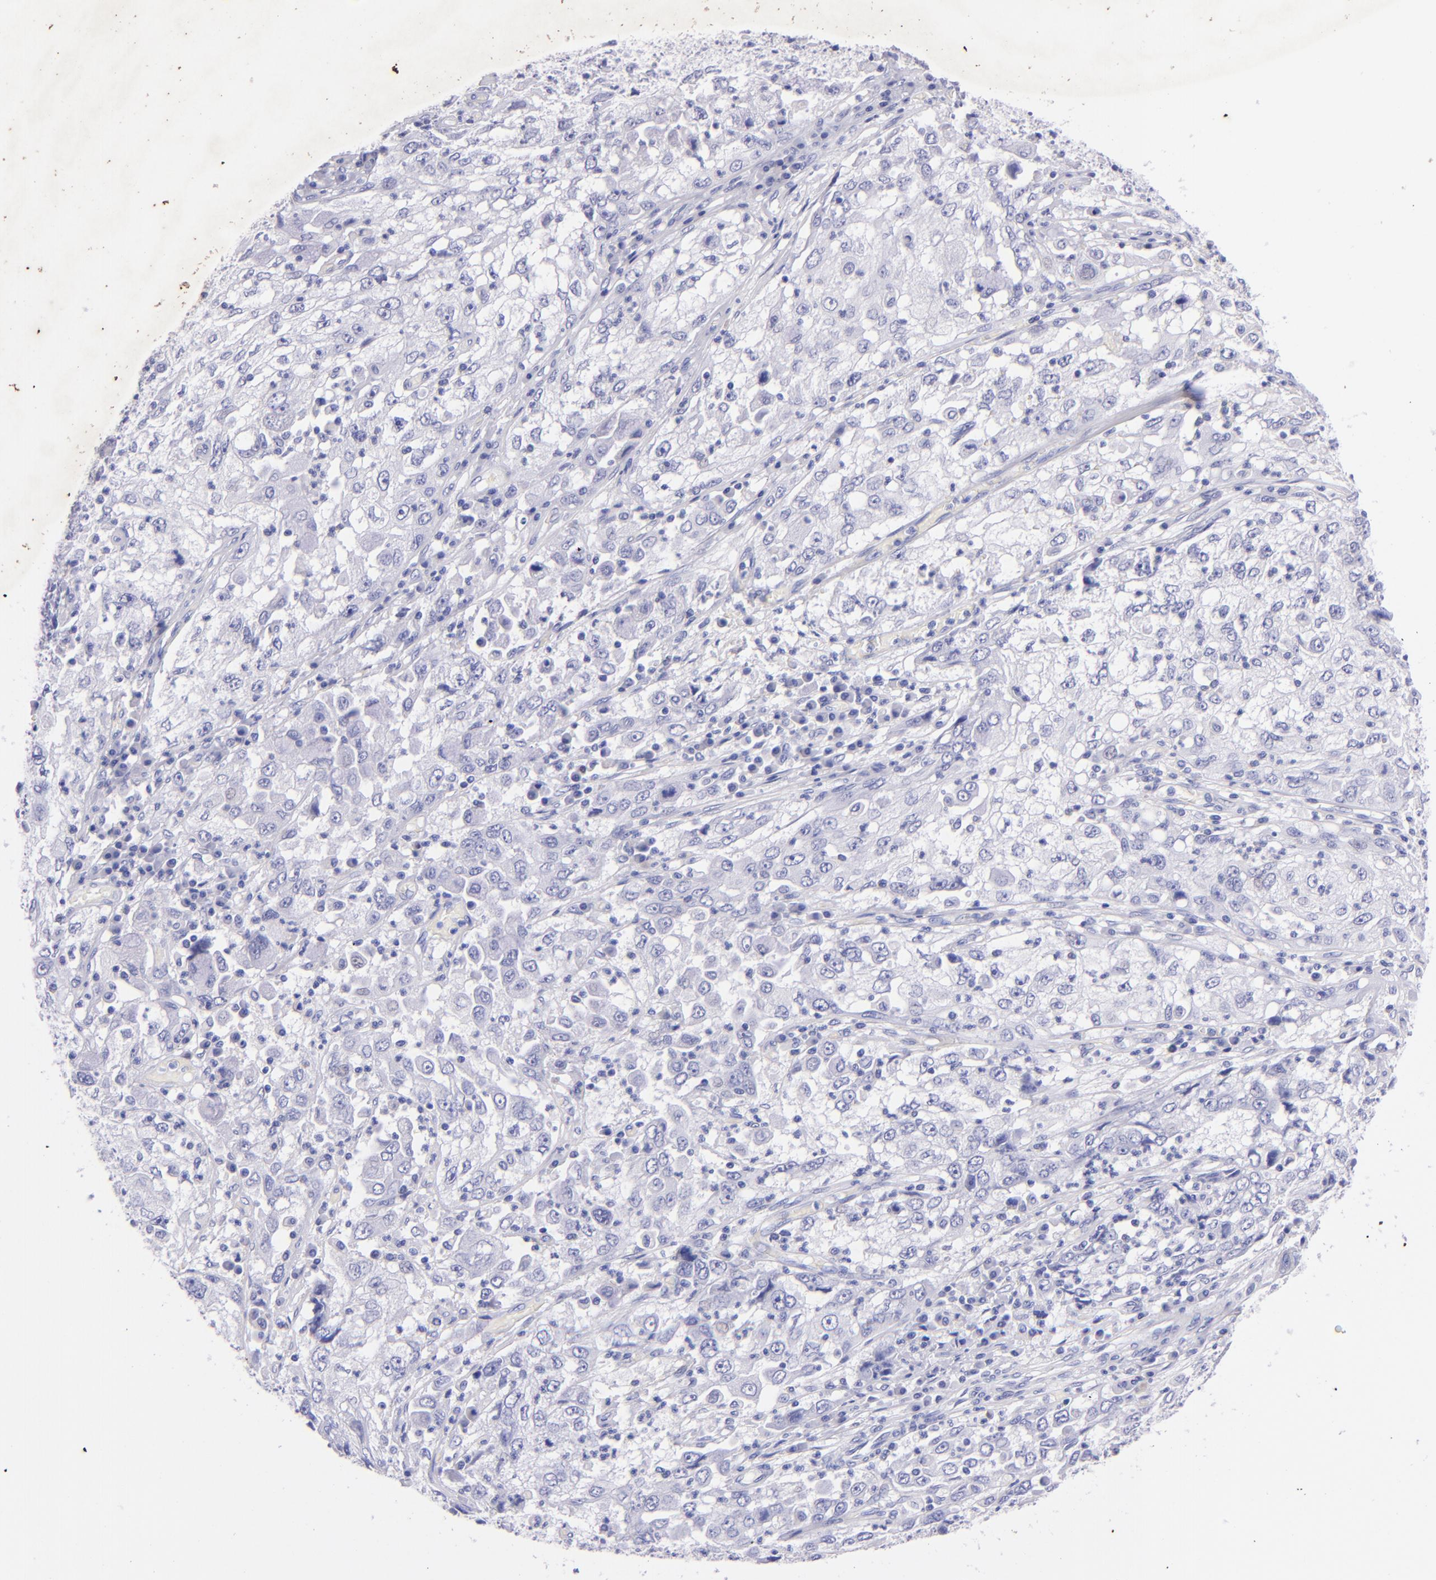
{"staining": {"intensity": "negative", "quantity": "none", "location": "none"}, "tissue": "cervical cancer", "cell_type": "Tumor cells", "image_type": "cancer", "snomed": [{"axis": "morphology", "description": "Squamous cell carcinoma, NOS"}, {"axis": "topography", "description": "Cervix"}], "caption": "Tumor cells are negative for protein expression in human cervical squamous cell carcinoma.", "gene": "UCHL1", "patient": {"sex": "female", "age": 36}}